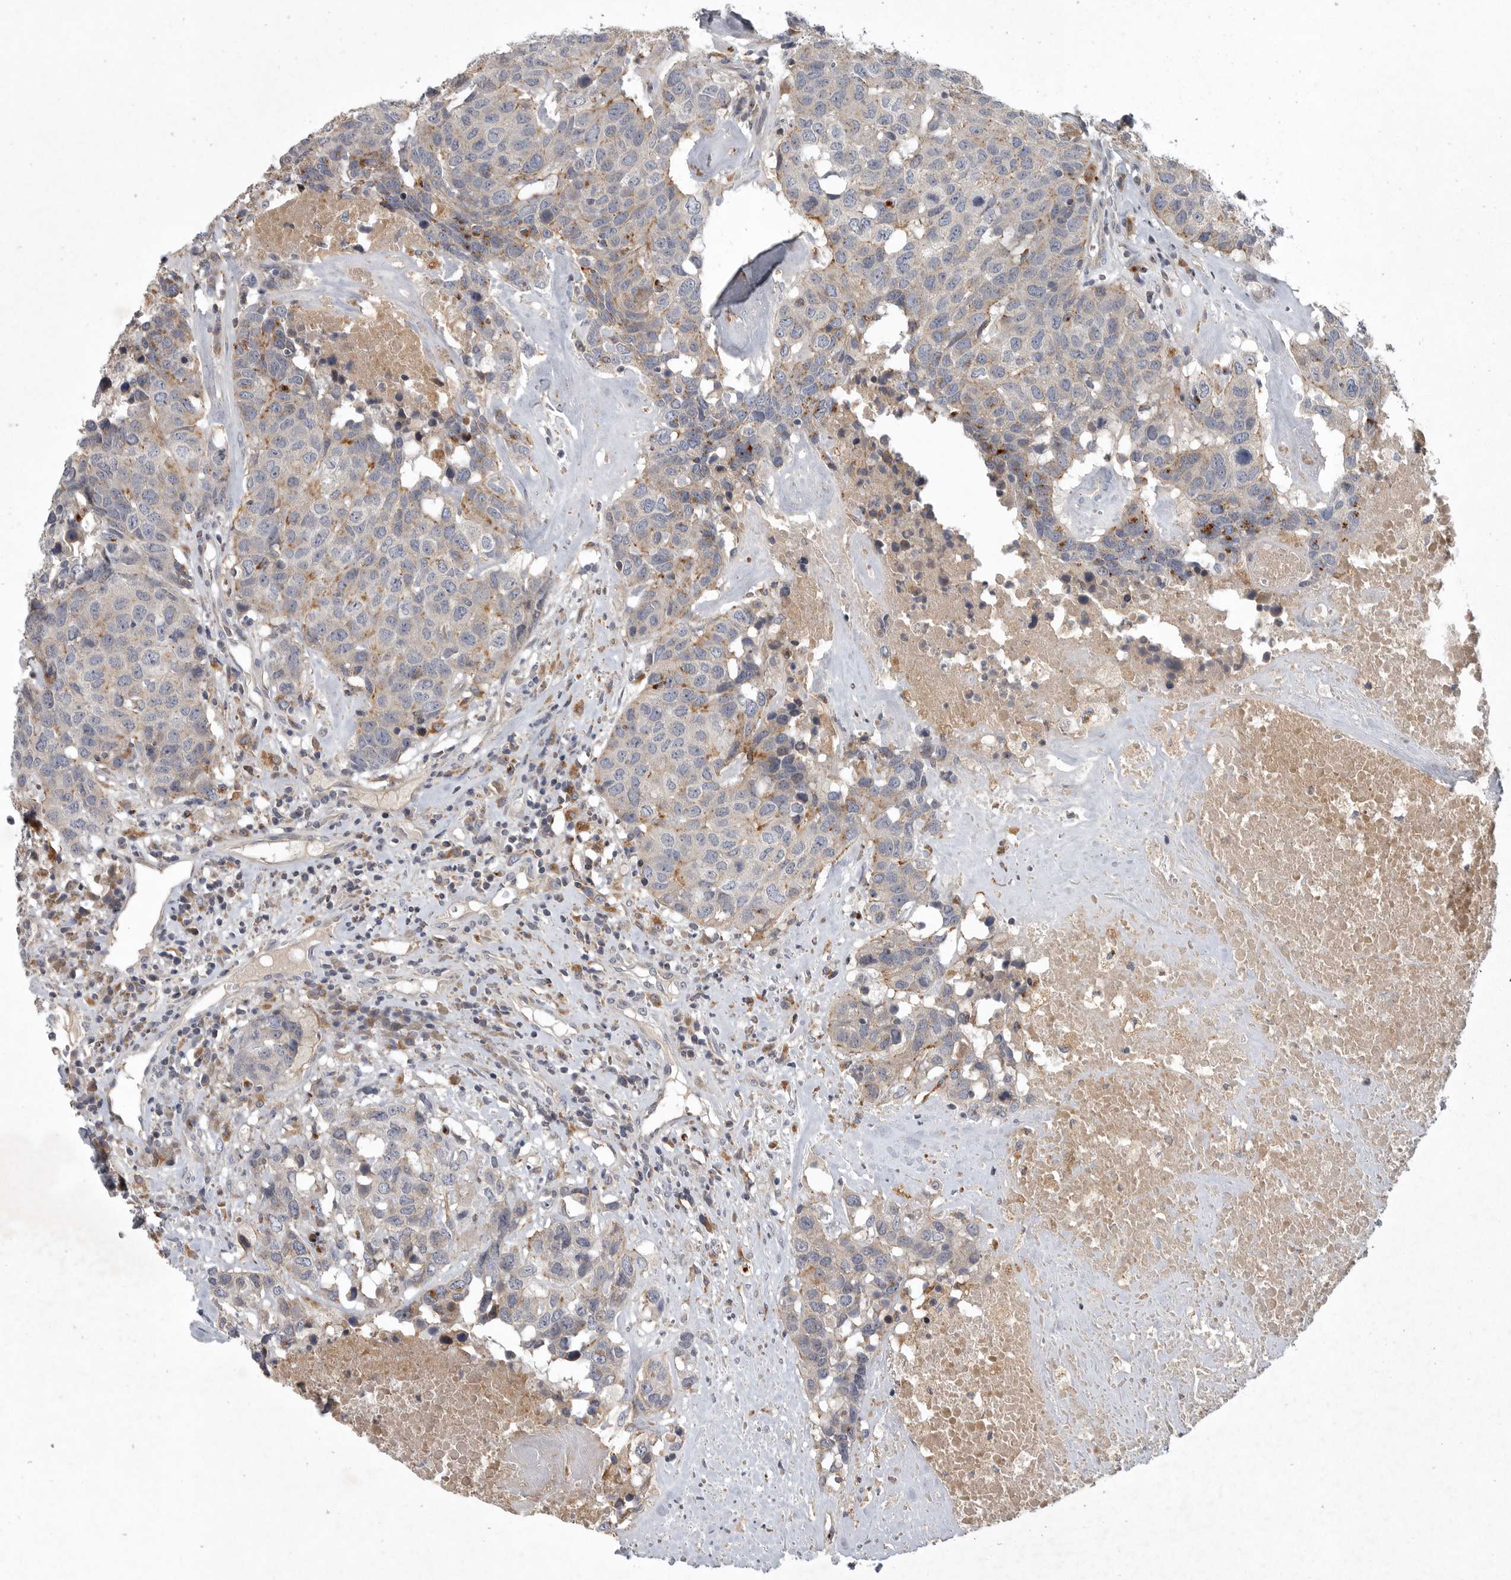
{"staining": {"intensity": "moderate", "quantity": "<25%", "location": "cytoplasmic/membranous"}, "tissue": "head and neck cancer", "cell_type": "Tumor cells", "image_type": "cancer", "snomed": [{"axis": "morphology", "description": "Squamous cell carcinoma, NOS"}, {"axis": "topography", "description": "Head-Neck"}], "caption": "The micrograph demonstrates immunohistochemical staining of head and neck cancer (squamous cell carcinoma). There is moderate cytoplasmic/membranous expression is identified in about <25% of tumor cells.", "gene": "LAMTOR3", "patient": {"sex": "male", "age": 66}}